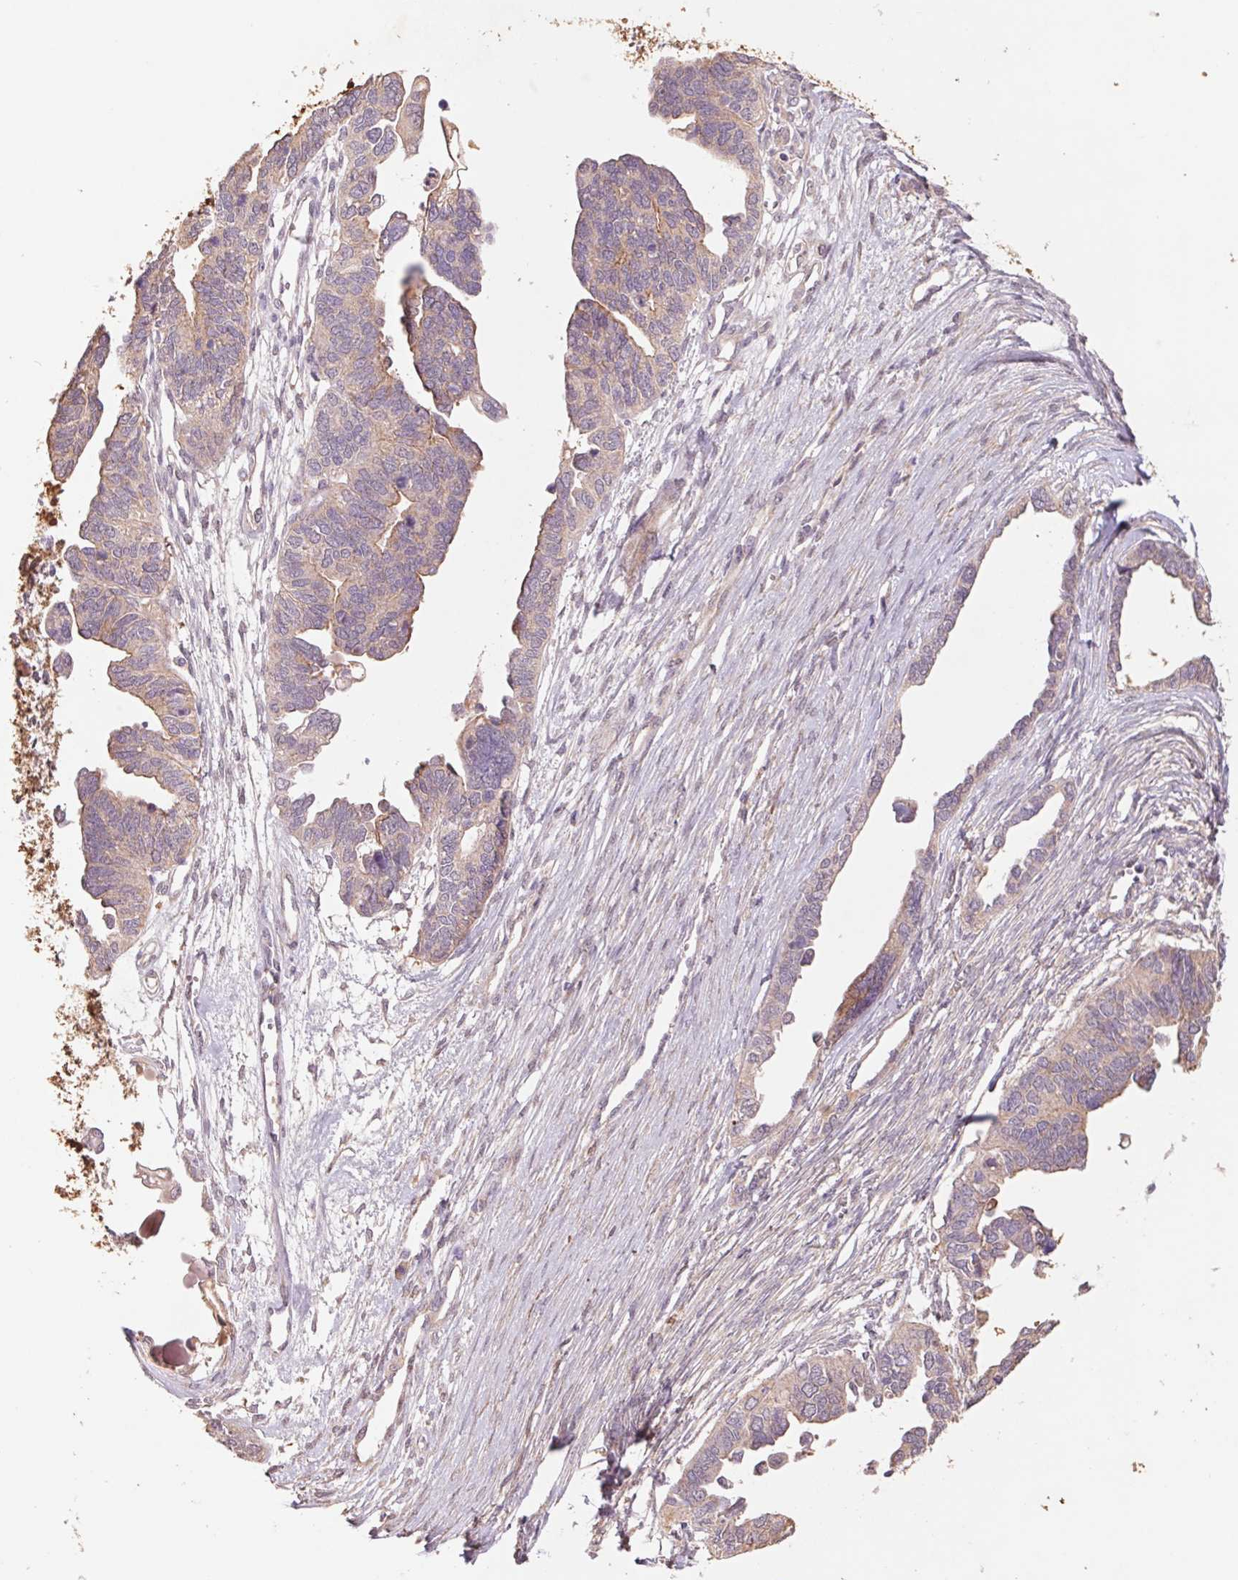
{"staining": {"intensity": "weak", "quantity": ">75%", "location": "cytoplasmic/membranous"}, "tissue": "ovarian cancer", "cell_type": "Tumor cells", "image_type": "cancer", "snomed": [{"axis": "morphology", "description": "Cystadenocarcinoma, serous, NOS"}, {"axis": "topography", "description": "Ovary"}], "caption": "This is a histology image of immunohistochemistry (IHC) staining of ovarian serous cystadenocarcinoma, which shows weak staining in the cytoplasmic/membranous of tumor cells.", "gene": "GRM2", "patient": {"sex": "female", "age": 51}}